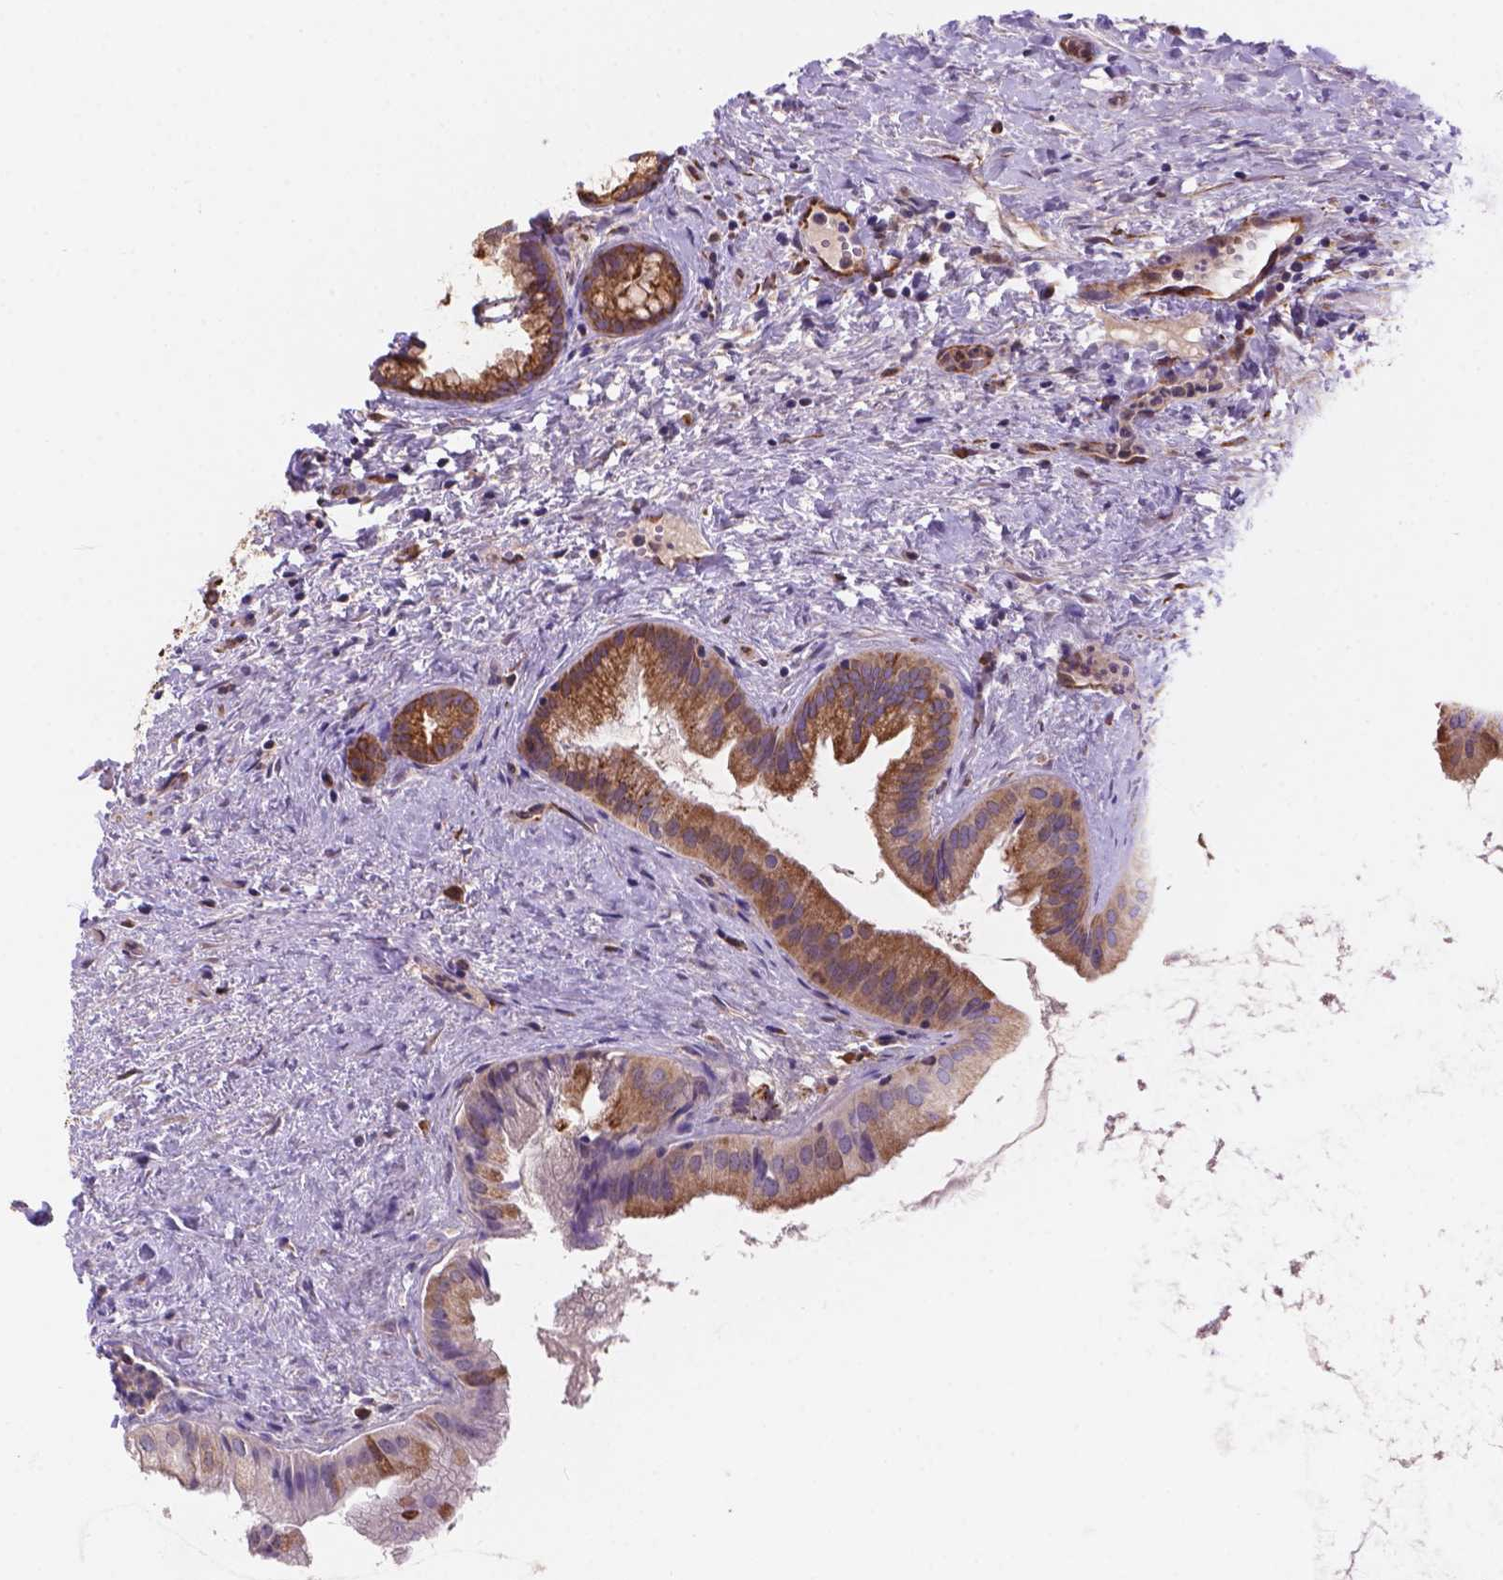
{"staining": {"intensity": "moderate", "quantity": ">75%", "location": "cytoplasmic/membranous"}, "tissue": "gallbladder", "cell_type": "Glandular cells", "image_type": "normal", "snomed": [{"axis": "morphology", "description": "Normal tissue, NOS"}, {"axis": "topography", "description": "Gallbladder"}], "caption": "Gallbladder stained with DAB IHC exhibits medium levels of moderate cytoplasmic/membranous expression in about >75% of glandular cells. (Stains: DAB in brown, nuclei in blue, Microscopy: brightfield microscopy at high magnification).", "gene": "IPO11", "patient": {"sex": "male", "age": 70}}